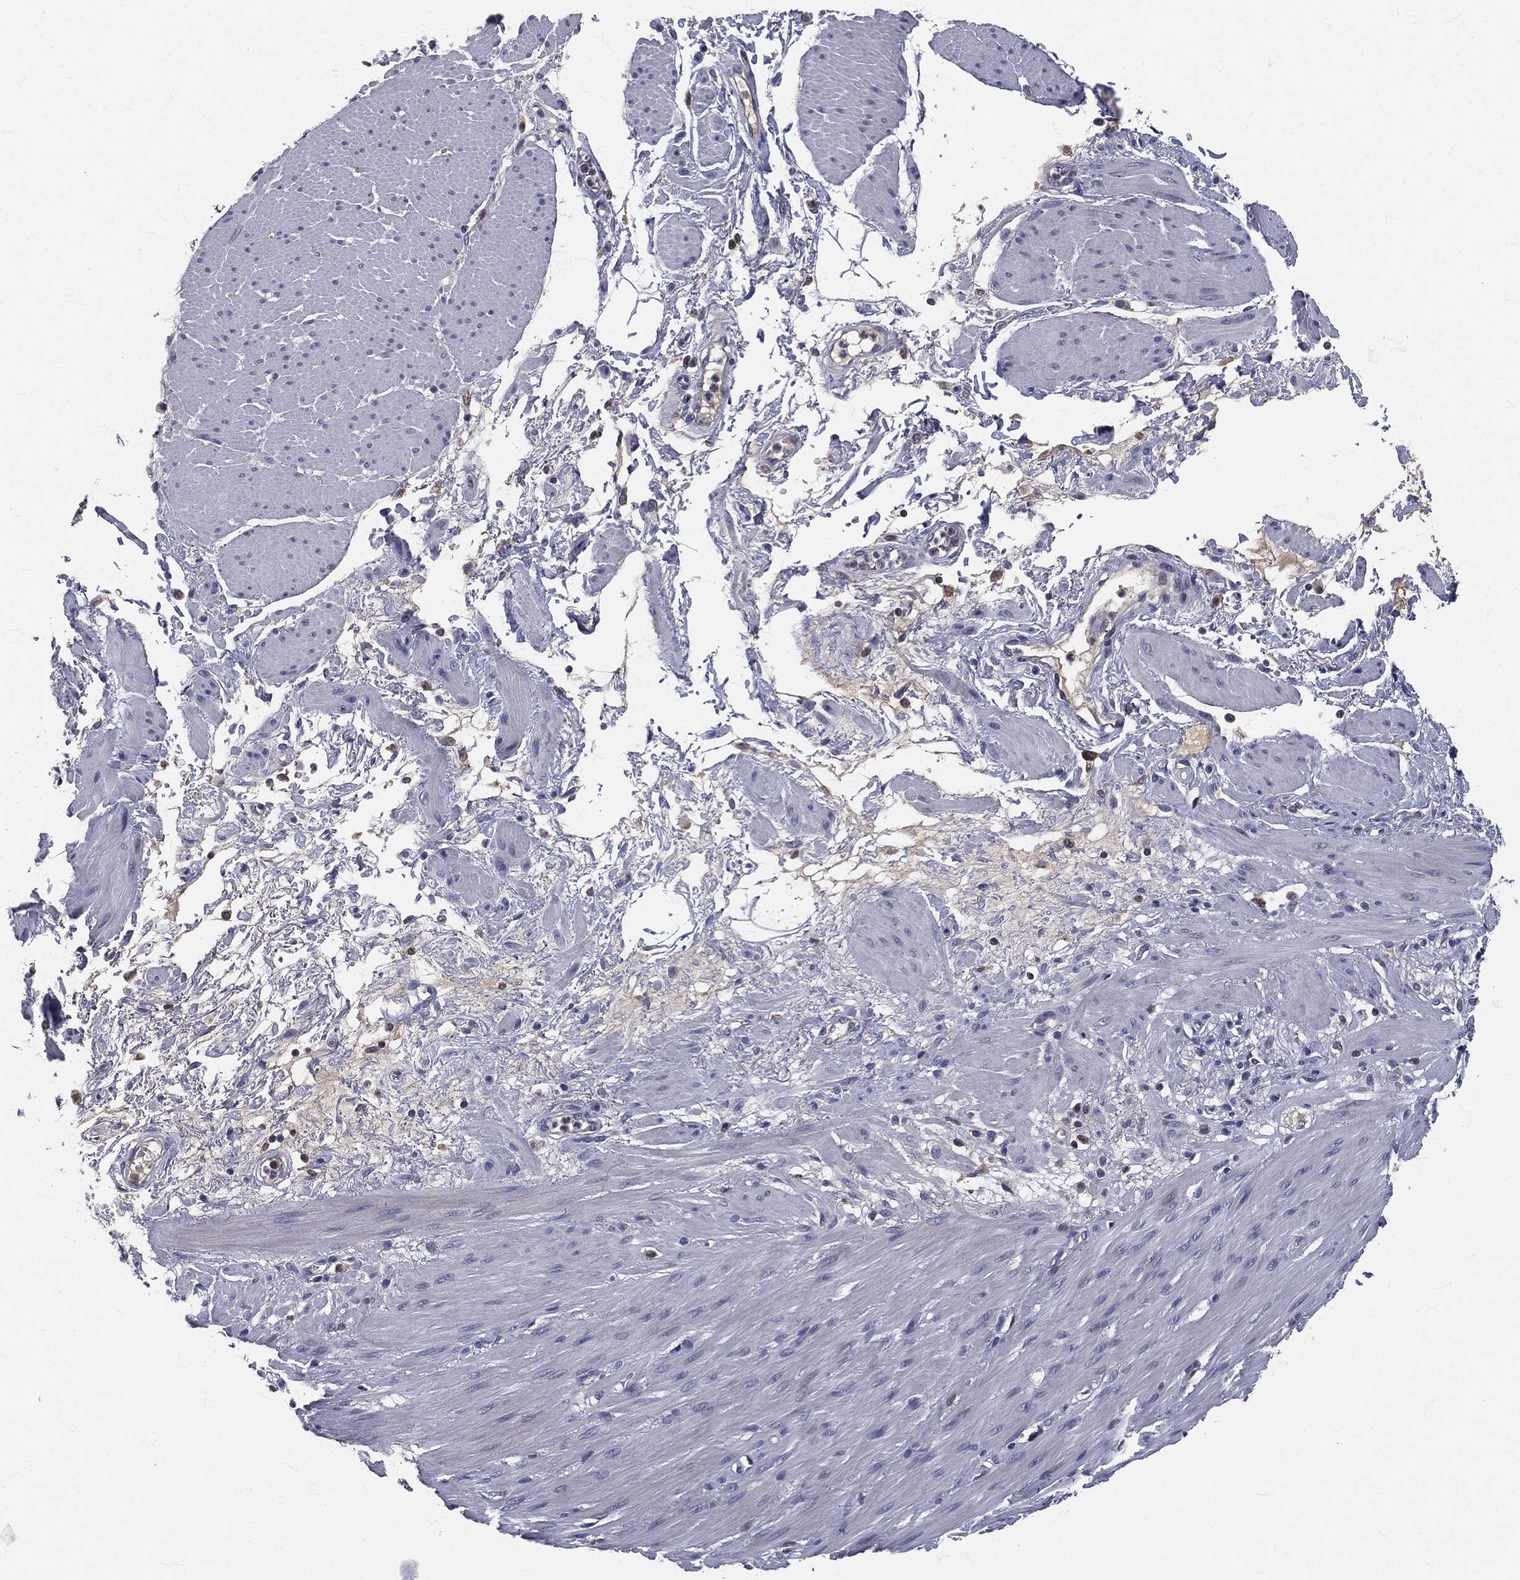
{"staining": {"intensity": "negative", "quantity": "none", "location": "none"}, "tissue": "smooth muscle", "cell_type": "Smooth muscle cells", "image_type": "normal", "snomed": [{"axis": "morphology", "description": "Normal tissue, NOS"}, {"axis": "topography", "description": "Smooth muscle"}, {"axis": "topography", "description": "Anal"}], "caption": "IHC micrograph of unremarkable smooth muscle: smooth muscle stained with DAB displays no significant protein staining in smooth muscle cells. (DAB immunohistochemistry (IHC), high magnification).", "gene": "SIGLEC9", "patient": {"sex": "male", "age": 83}}